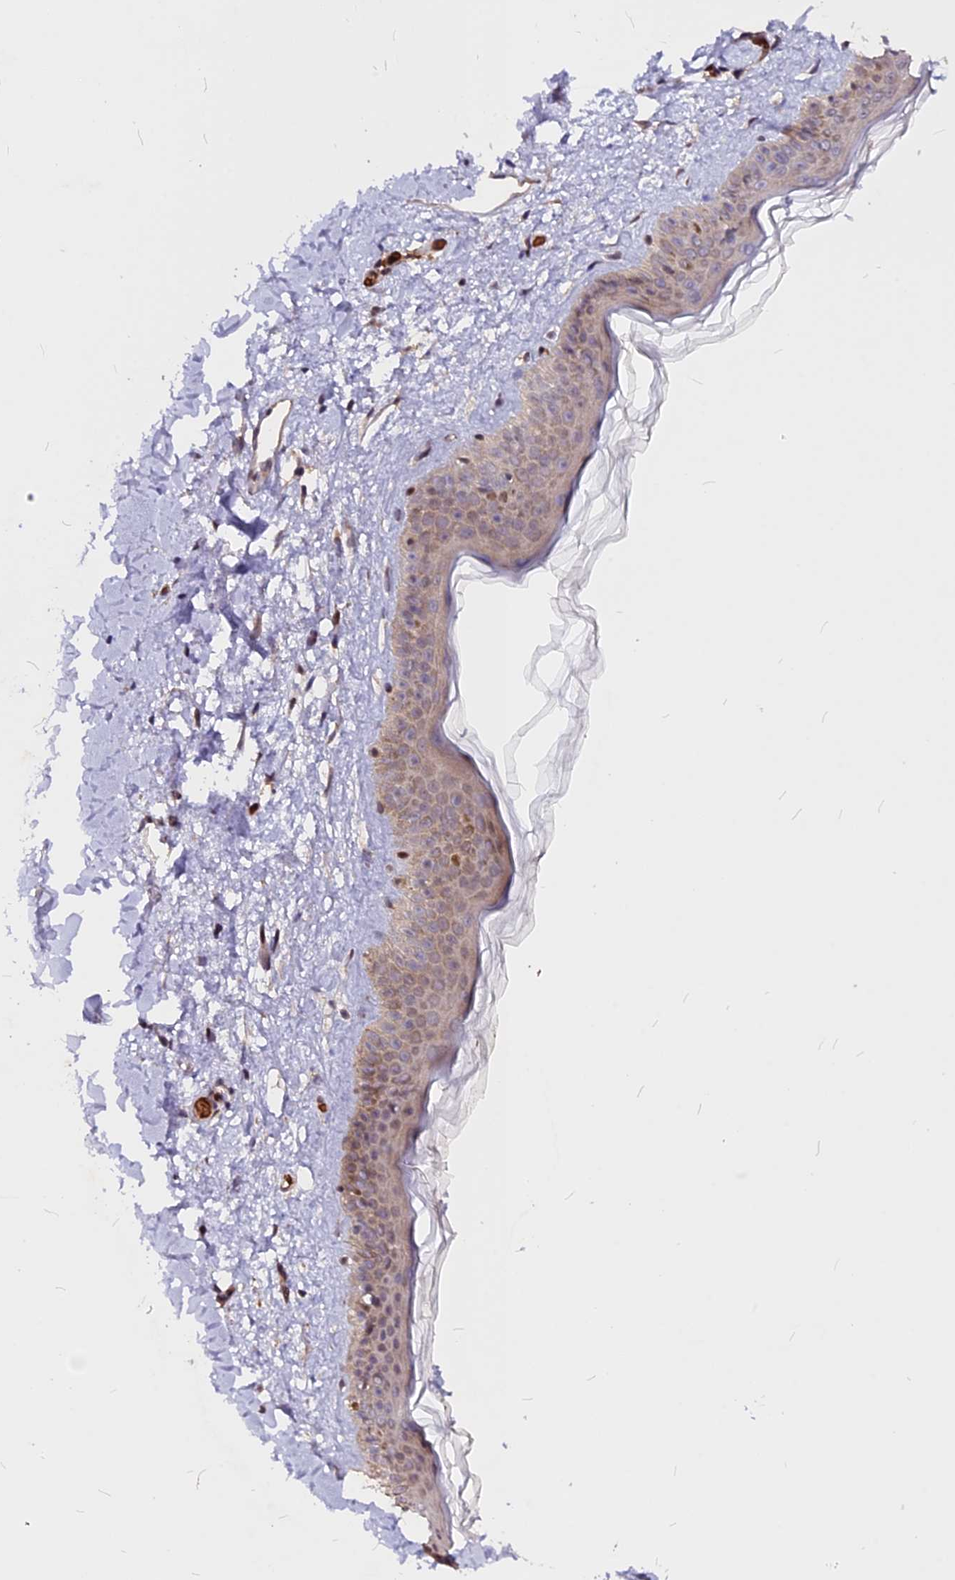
{"staining": {"intensity": "moderate", "quantity": ">75%", "location": "cytoplasmic/membranous"}, "tissue": "skin", "cell_type": "Fibroblasts", "image_type": "normal", "snomed": [{"axis": "morphology", "description": "Normal tissue, NOS"}, {"axis": "topography", "description": "Skin"}], "caption": "Skin stained for a protein (brown) reveals moderate cytoplasmic/membranous positive expression in approximately >75% of fibroblasts.", "gene": "ZC3H10", "patient": {"sex": "female", "age": 58}}